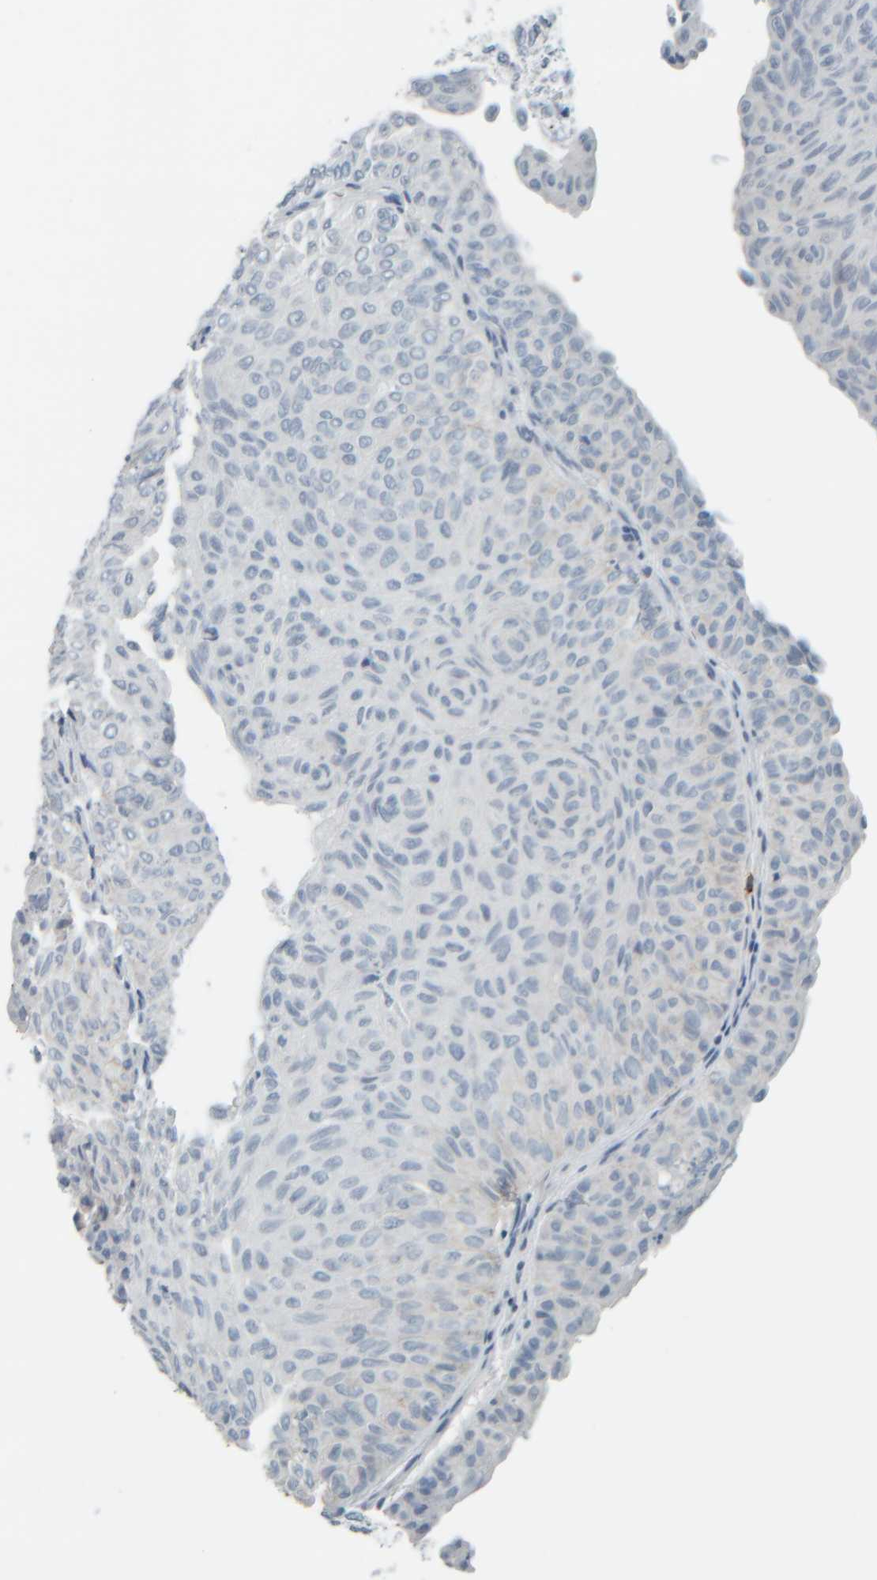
{"staining": {"intensity": "negative", "quantity": "none", "location": "none"}, "tissue": "urothelial cancer", "cell_type": "Tumor cells", "image_type": "cancer", "snomed": [{"axis": "morphology", "description": "Urothelial carcinoma, Low grade"}, {"axis": "topography", "description": "Urinary bladder"}], "caption": "Urothelial cancer was stained to show a protein in brown. There is no significant staining in tumor cells. (Stains: DAB immunohistochemistry with hematoxylin counter stain, Microscopy: brightfield microscopy at high magnification).", "gene": "TPSAB1", "patient": {"sex": "male", "age": 78}}